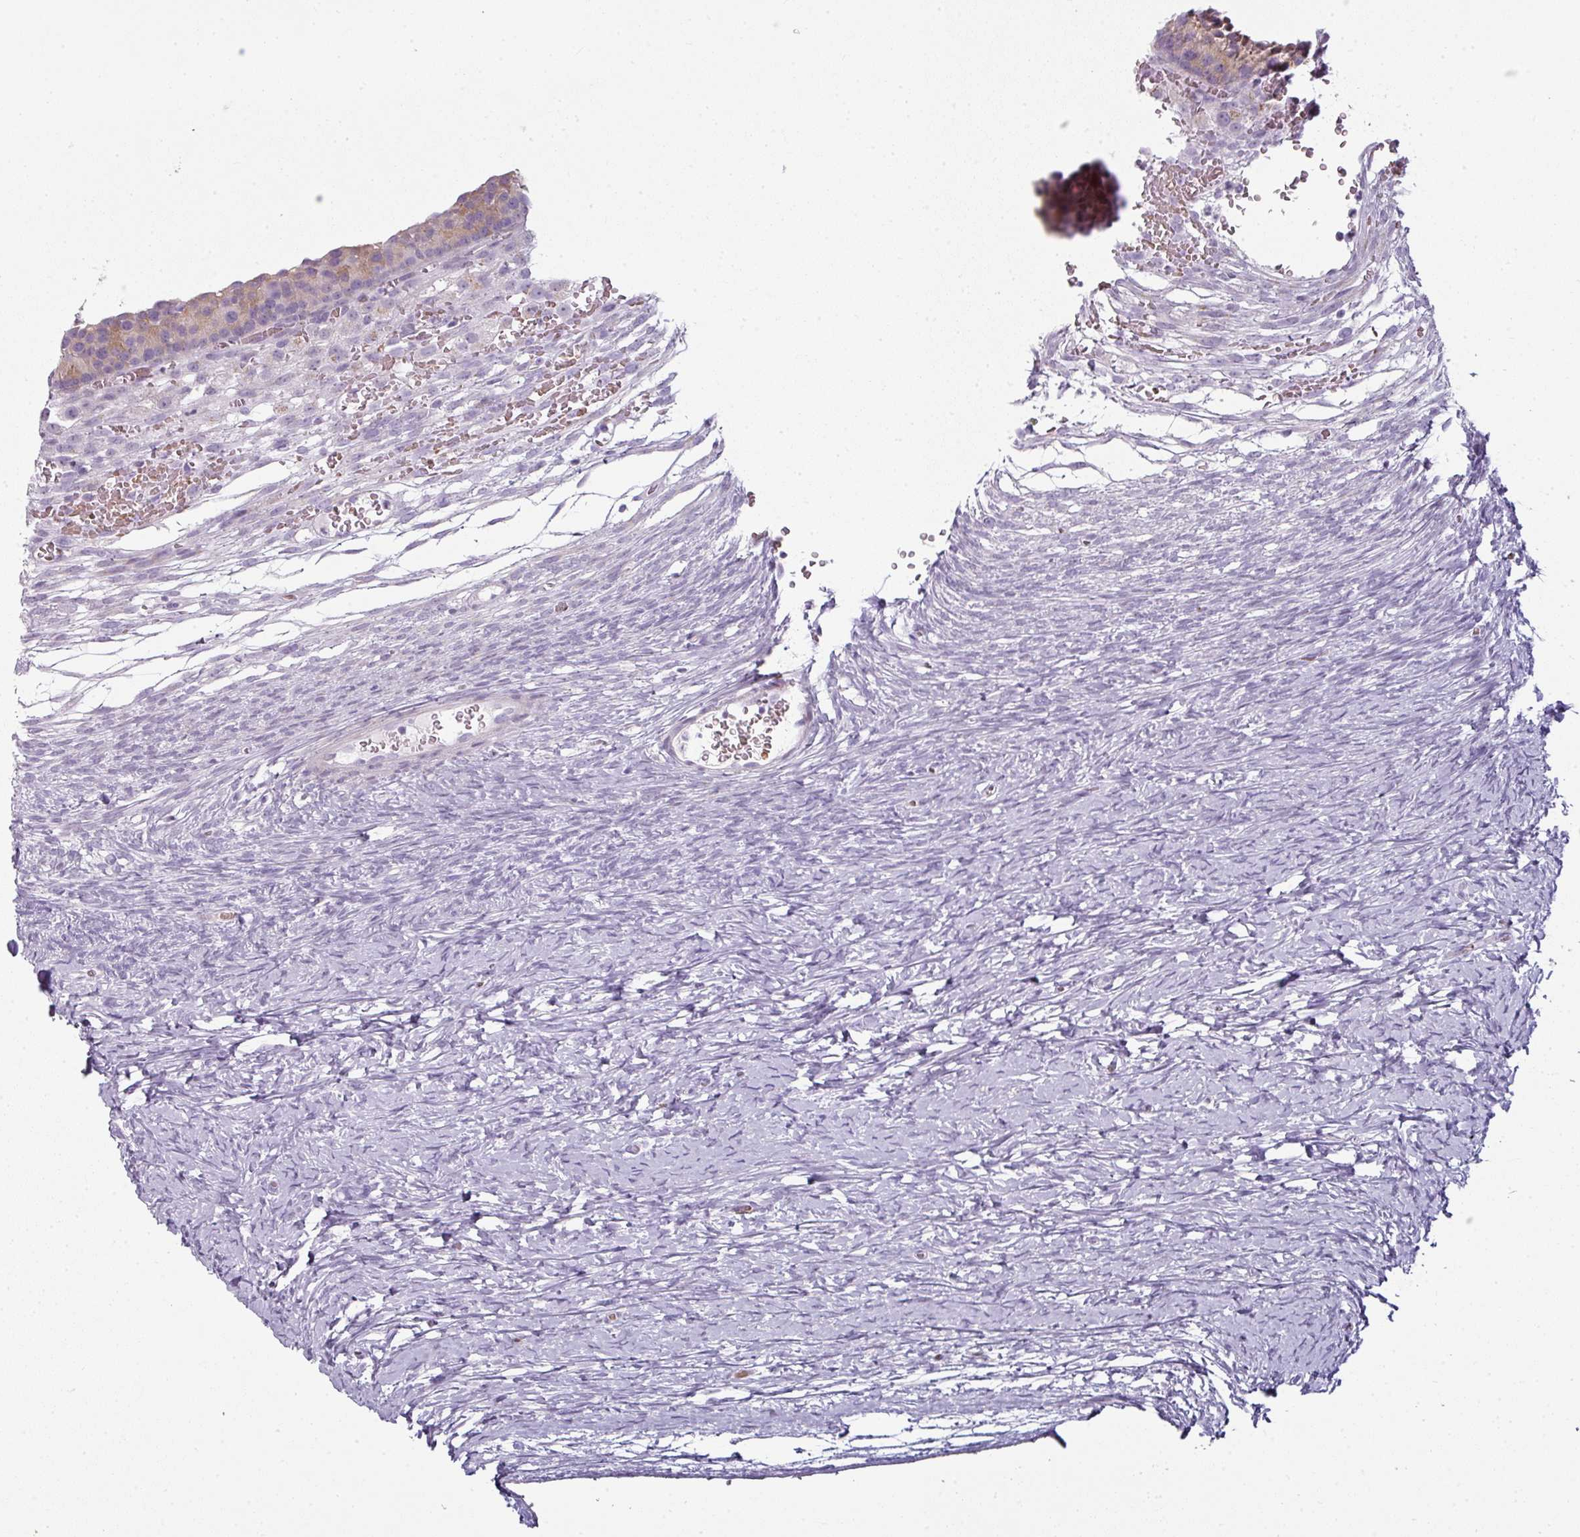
{"staining": {"intensity": "weak", "quantity": "25%-75%", "location": "cytoplasmic/membranous"}, "tissue": "ovary", "cell_type": "Follicle cells", "image_type": "normal", "snomed": [{"axis": "morphology", "description": "Normal tissue, NOS"}, {"axis": "topography", "description": "Ovary"}], "caption": "Immunohistochemical staining of normal human ovary displays 25%-75% levels of weak cytoplasmic/membranous protein expression in approximately 25%-75% of follicle cells.", "gene": "SYT8", "patient": {"sex": "female", "age": 39}}